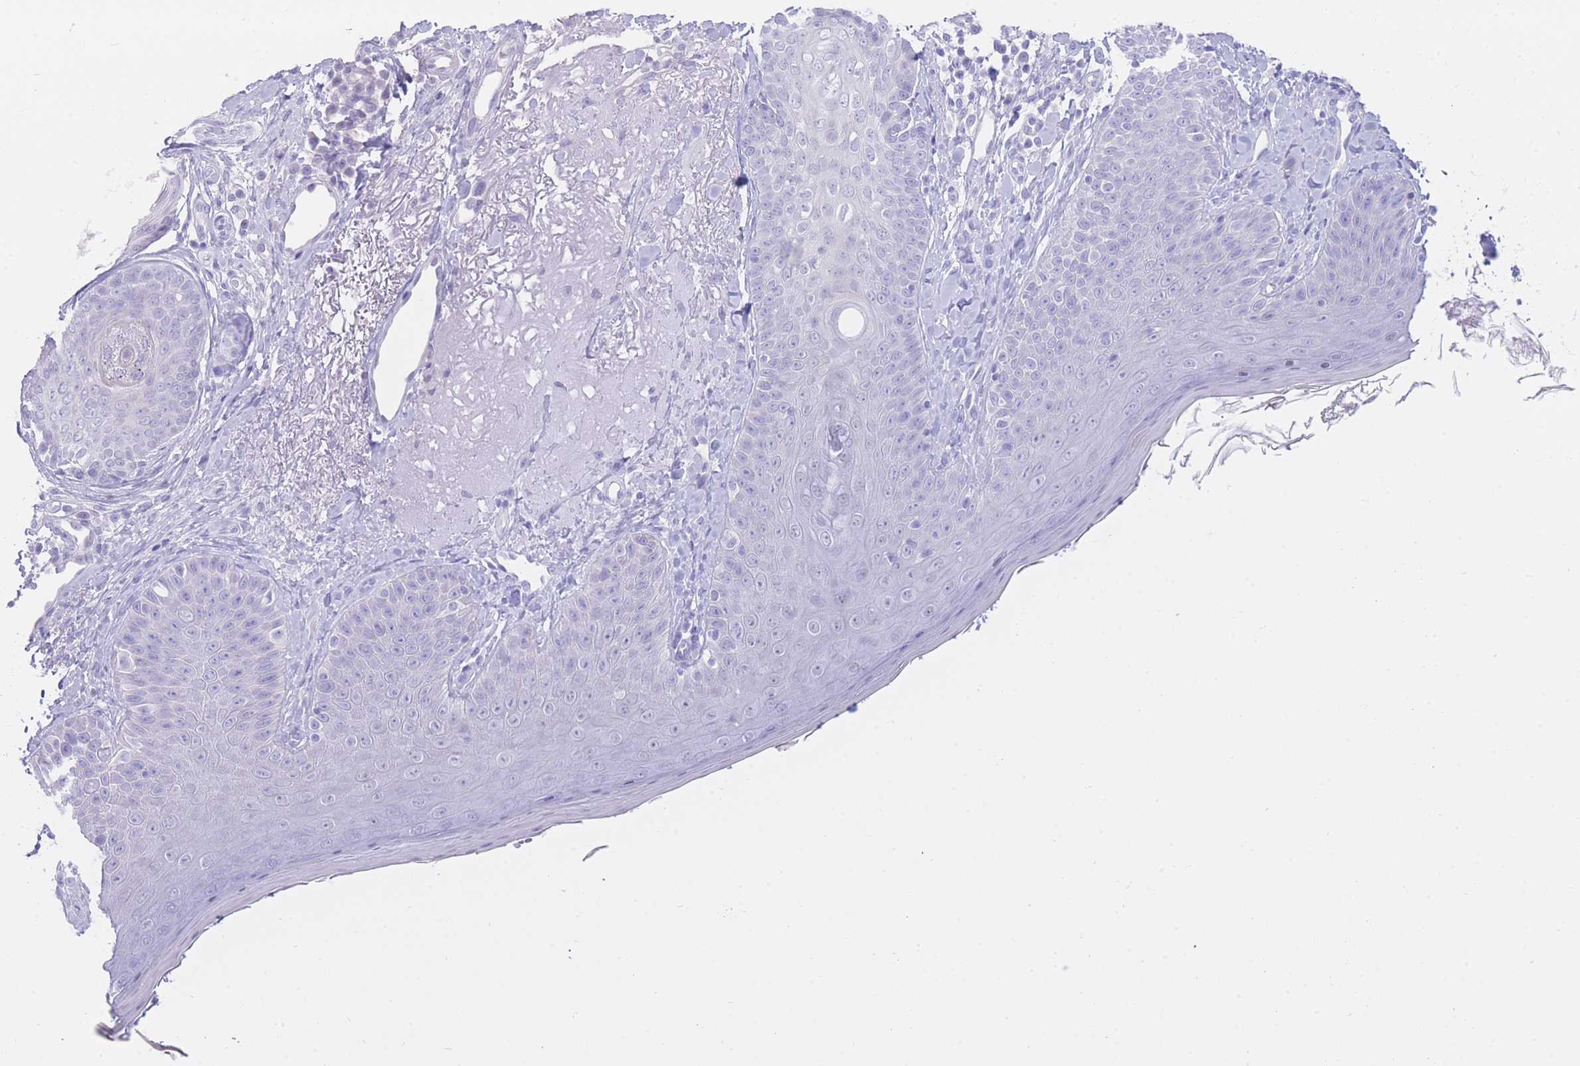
{"staining": {"intensity": "negative", "quantity": "none", "location": "none"}, "tissue": "skin", "cell_type": "Fibroblasts", "image_type": "normal", "snomed": [{"axis": "morphology", "description": "Normal tissue, NOS"}, {"axis": "topography", "description": "Skin"}], "caption": "High magnification brightfield microscopy of normal skin stained with DAB (brown) and counterstained with hematoxylin (blue): fibroblasts show no significant expression. (DAB immunohistochemistry (IHC), high magnification).", "gene": "ZNF212", "patient": {"sex": "male", "age": 57}}